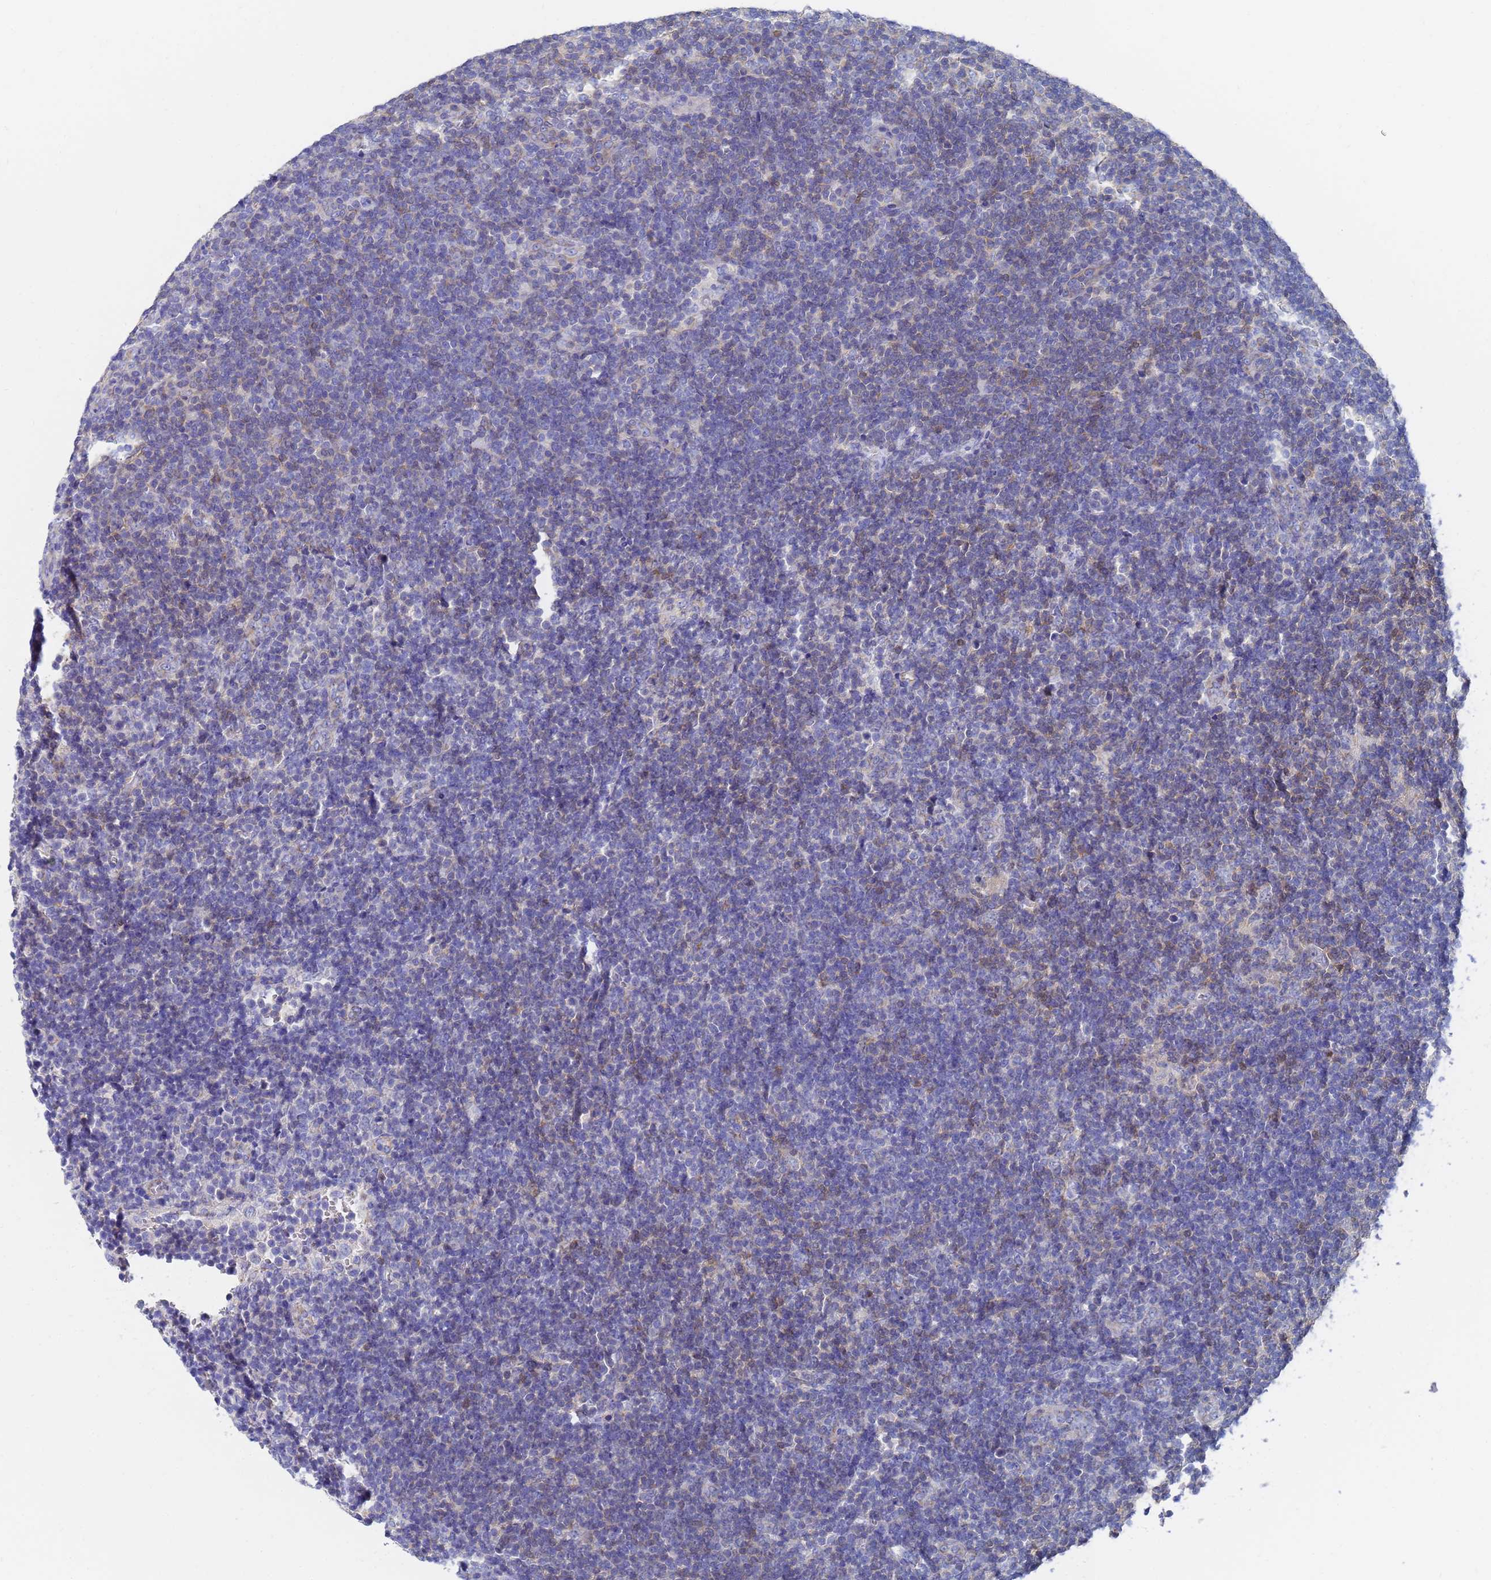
{"staining": {"intensity": "negative", "quantity": "none", "location": "none"}, "tissue": "lymphoma", "cell_type": "Tumor cells", "image_type": "cancer", "snomed": [{"axis": "morphology", "description": "Hodgkin's disease, NOS"}, {"axis": "topography", "description": "Lymph node"}], "caption": "High magnification brightfield microscopy of Hodgkin's disease stained with DAB (brown) and counterstained with hematoxylin (blue): tumor cells show no significant positivity. Nuclei are stained in blue.", "gene": "GCHFR", "patient": {"sex": "female", "age": 57}}